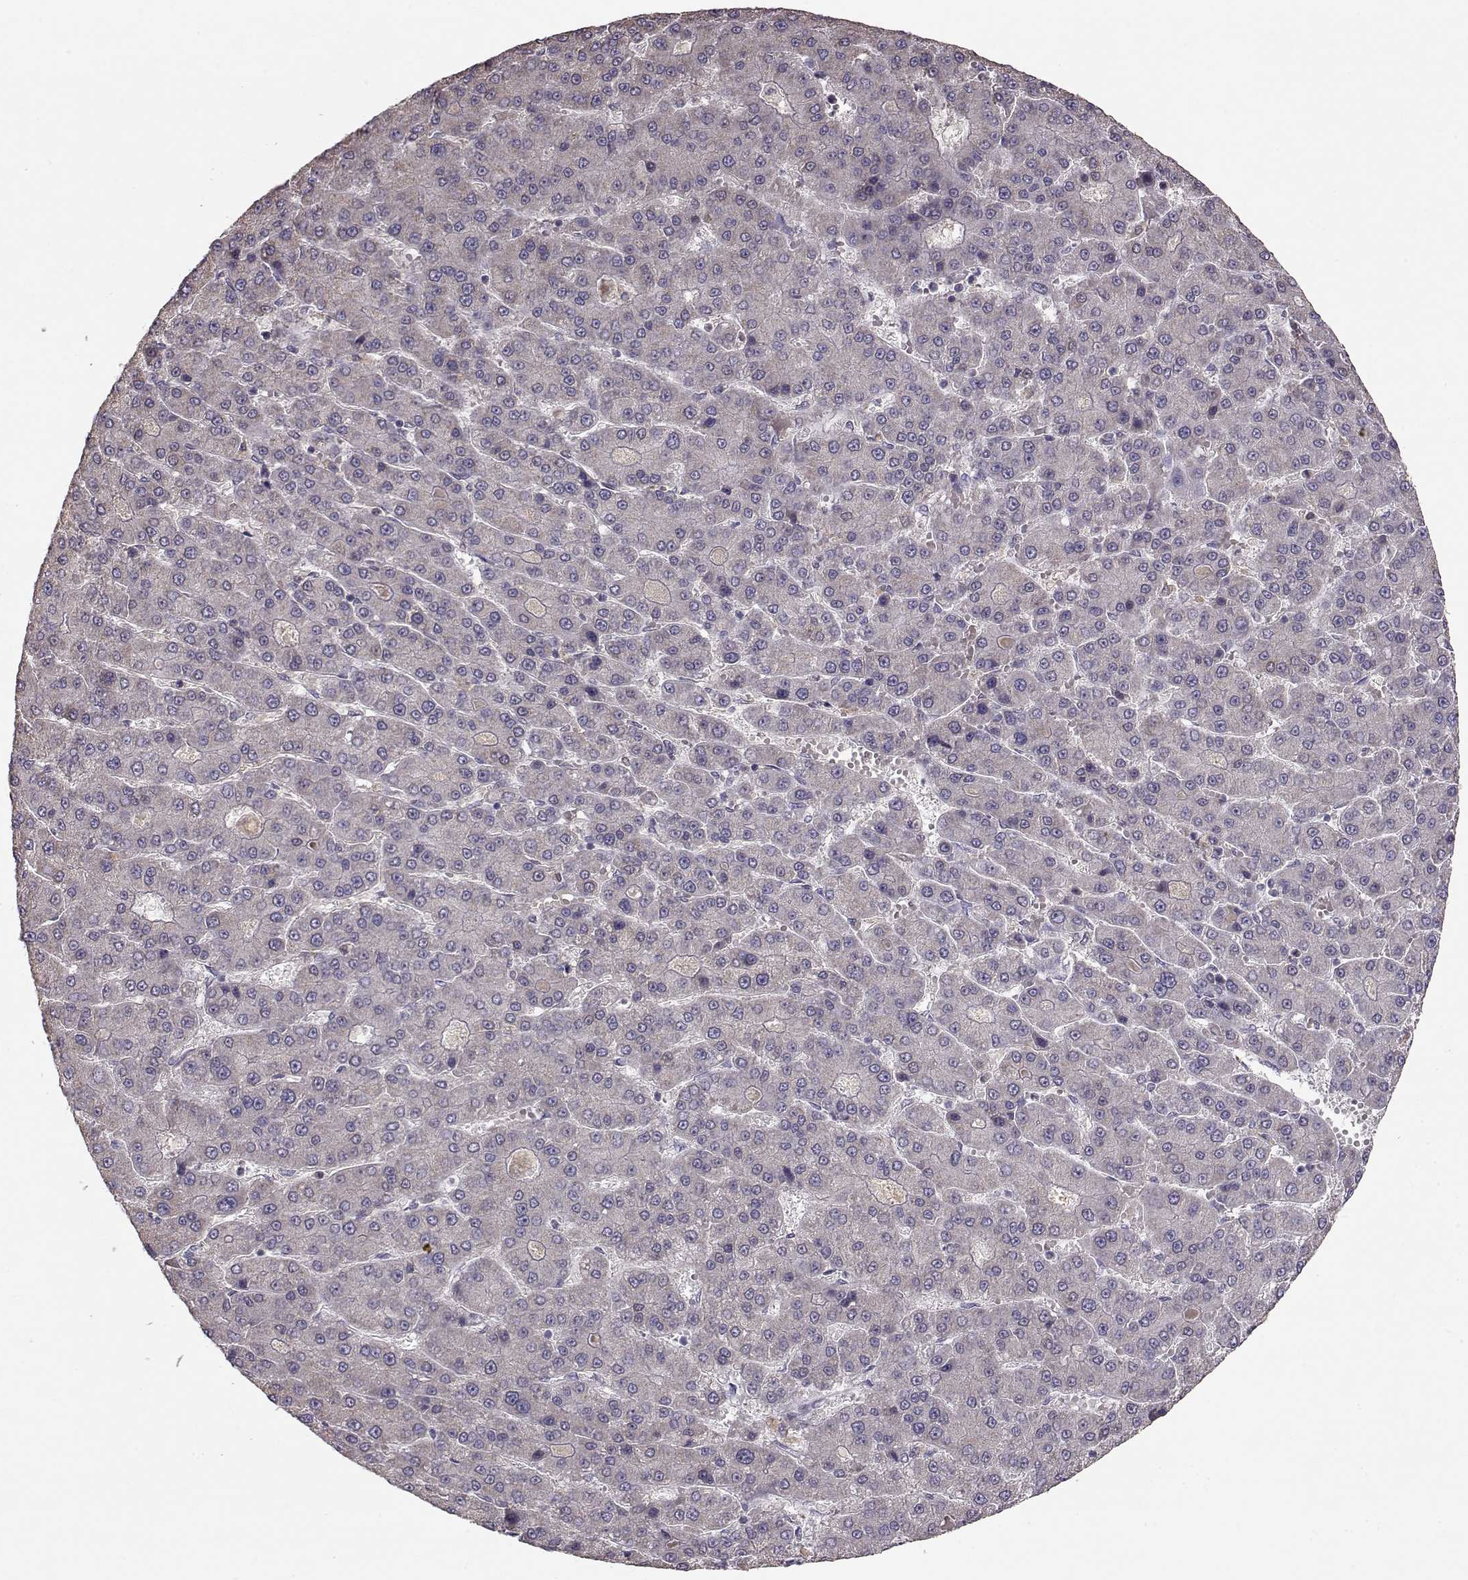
{"staining": {"intensity": "negative", "quantity": "none", "location": "none"}, "tissue": "liver cancer", "cell_type": "Tumor cells", "image_type": "cancer", "snomed": [{"axis": "morphology", "description": "Carcinoma, Hepatocellular, NOS"}, {"axis": "topography", "description": "Liver"}], "caption": "Tumor cells are negative for brown protein staining in hepatocellular carcinoma (liver).", "gene": "PMCH", "patient": {"sex": "male", "age": 70}}